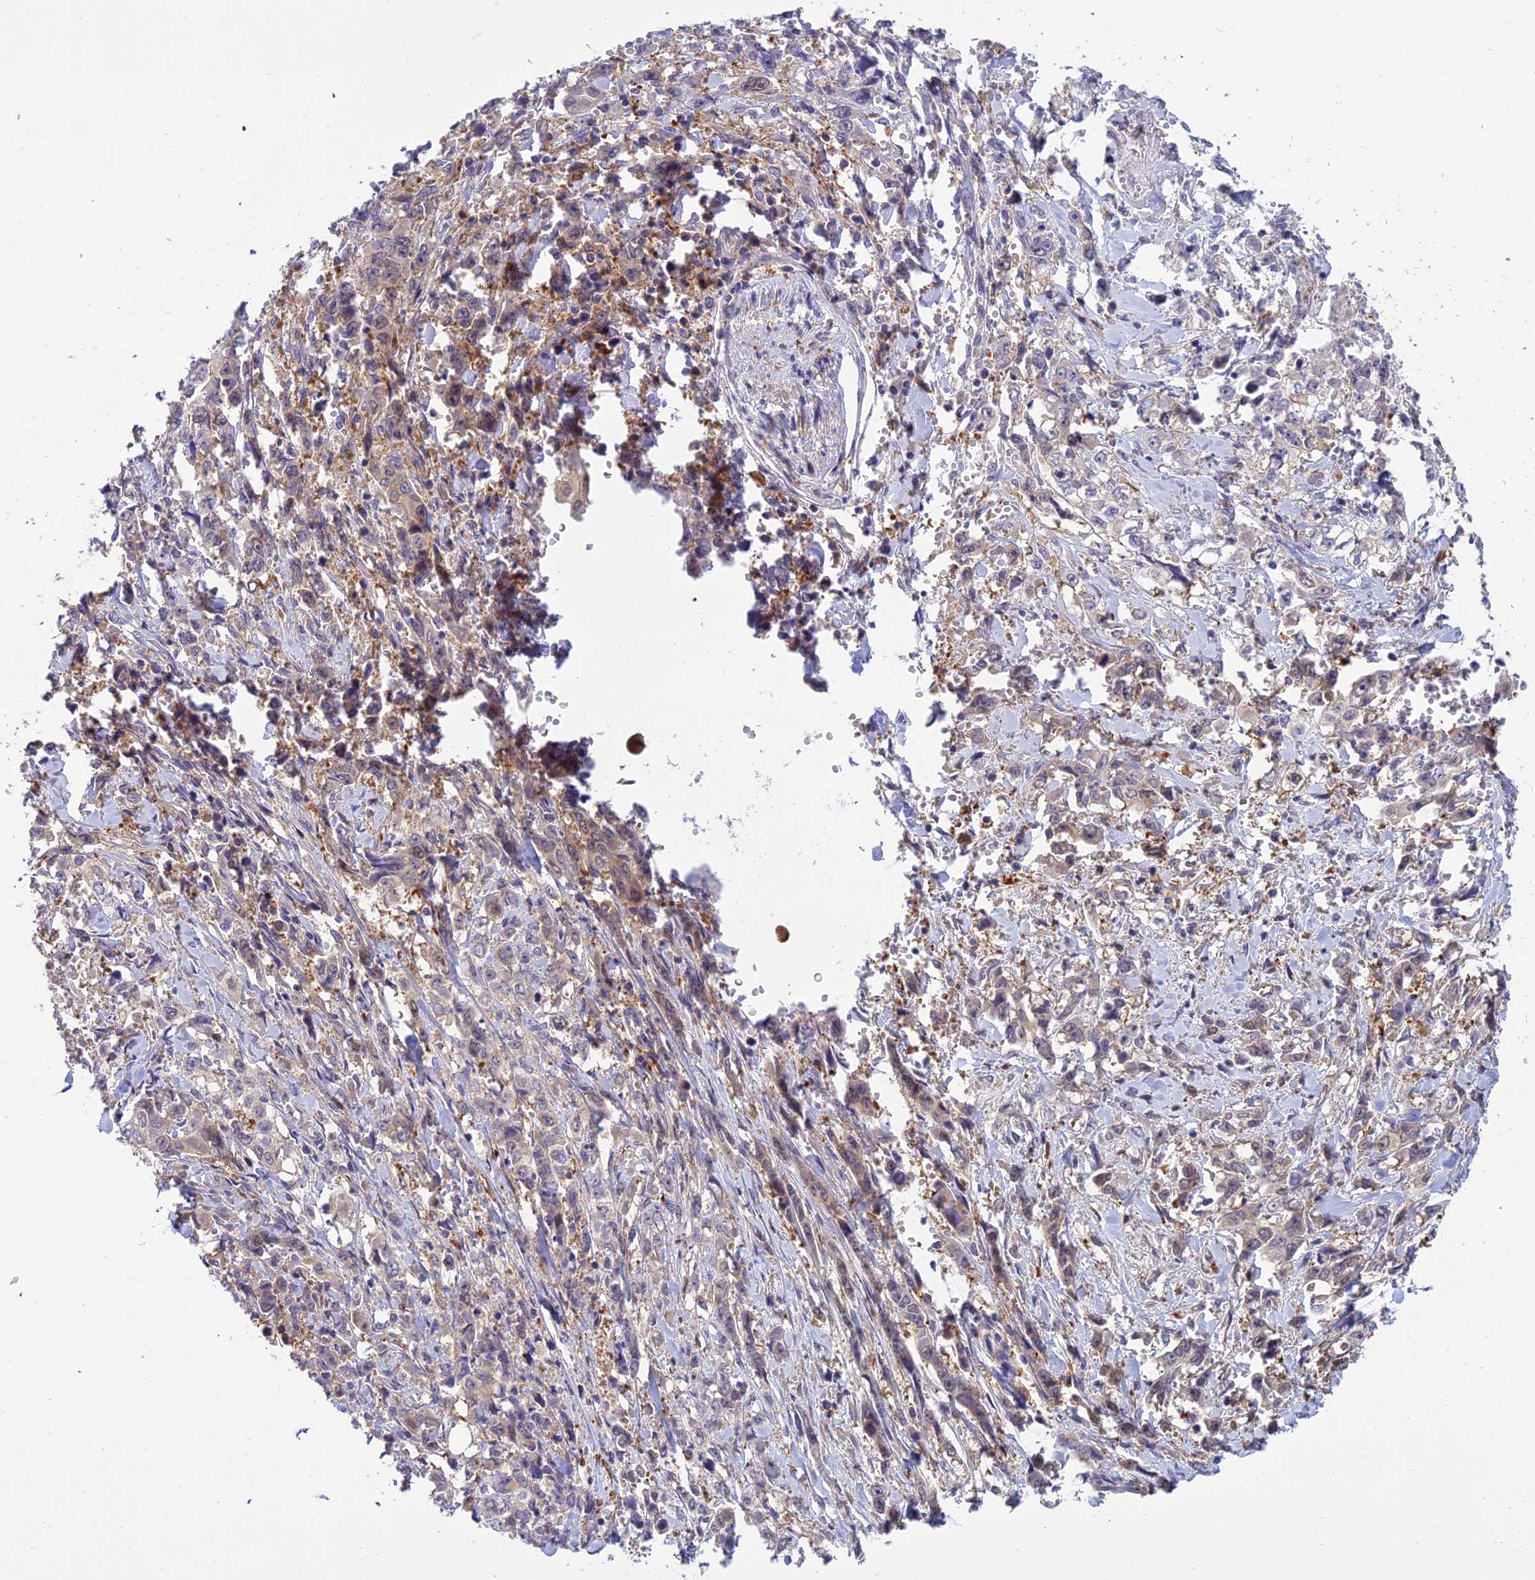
{"staining": {"intensity": "weak", "quantity": "<25%", "location": "cytoplasmic/membranous"}, "tissue": "stomach cancer", "cell_type": "Tumor cells", "image_type": "cancer", "snomed": [{"axis": "morphology", "description": "Adenocarcinoma, NOS"}, {"axis": "topography", "description": "Stomach, upper"}], "caption": "Immunohistochemistry (IHC) image of neoplastic tissue: stomach cancer stained with DAB (3,3'-diaminobenzidine) shows no significant protein expression in tumor cells.", "gene": "UBE2G1", "patient": {"sex": "male", "age": 62}}